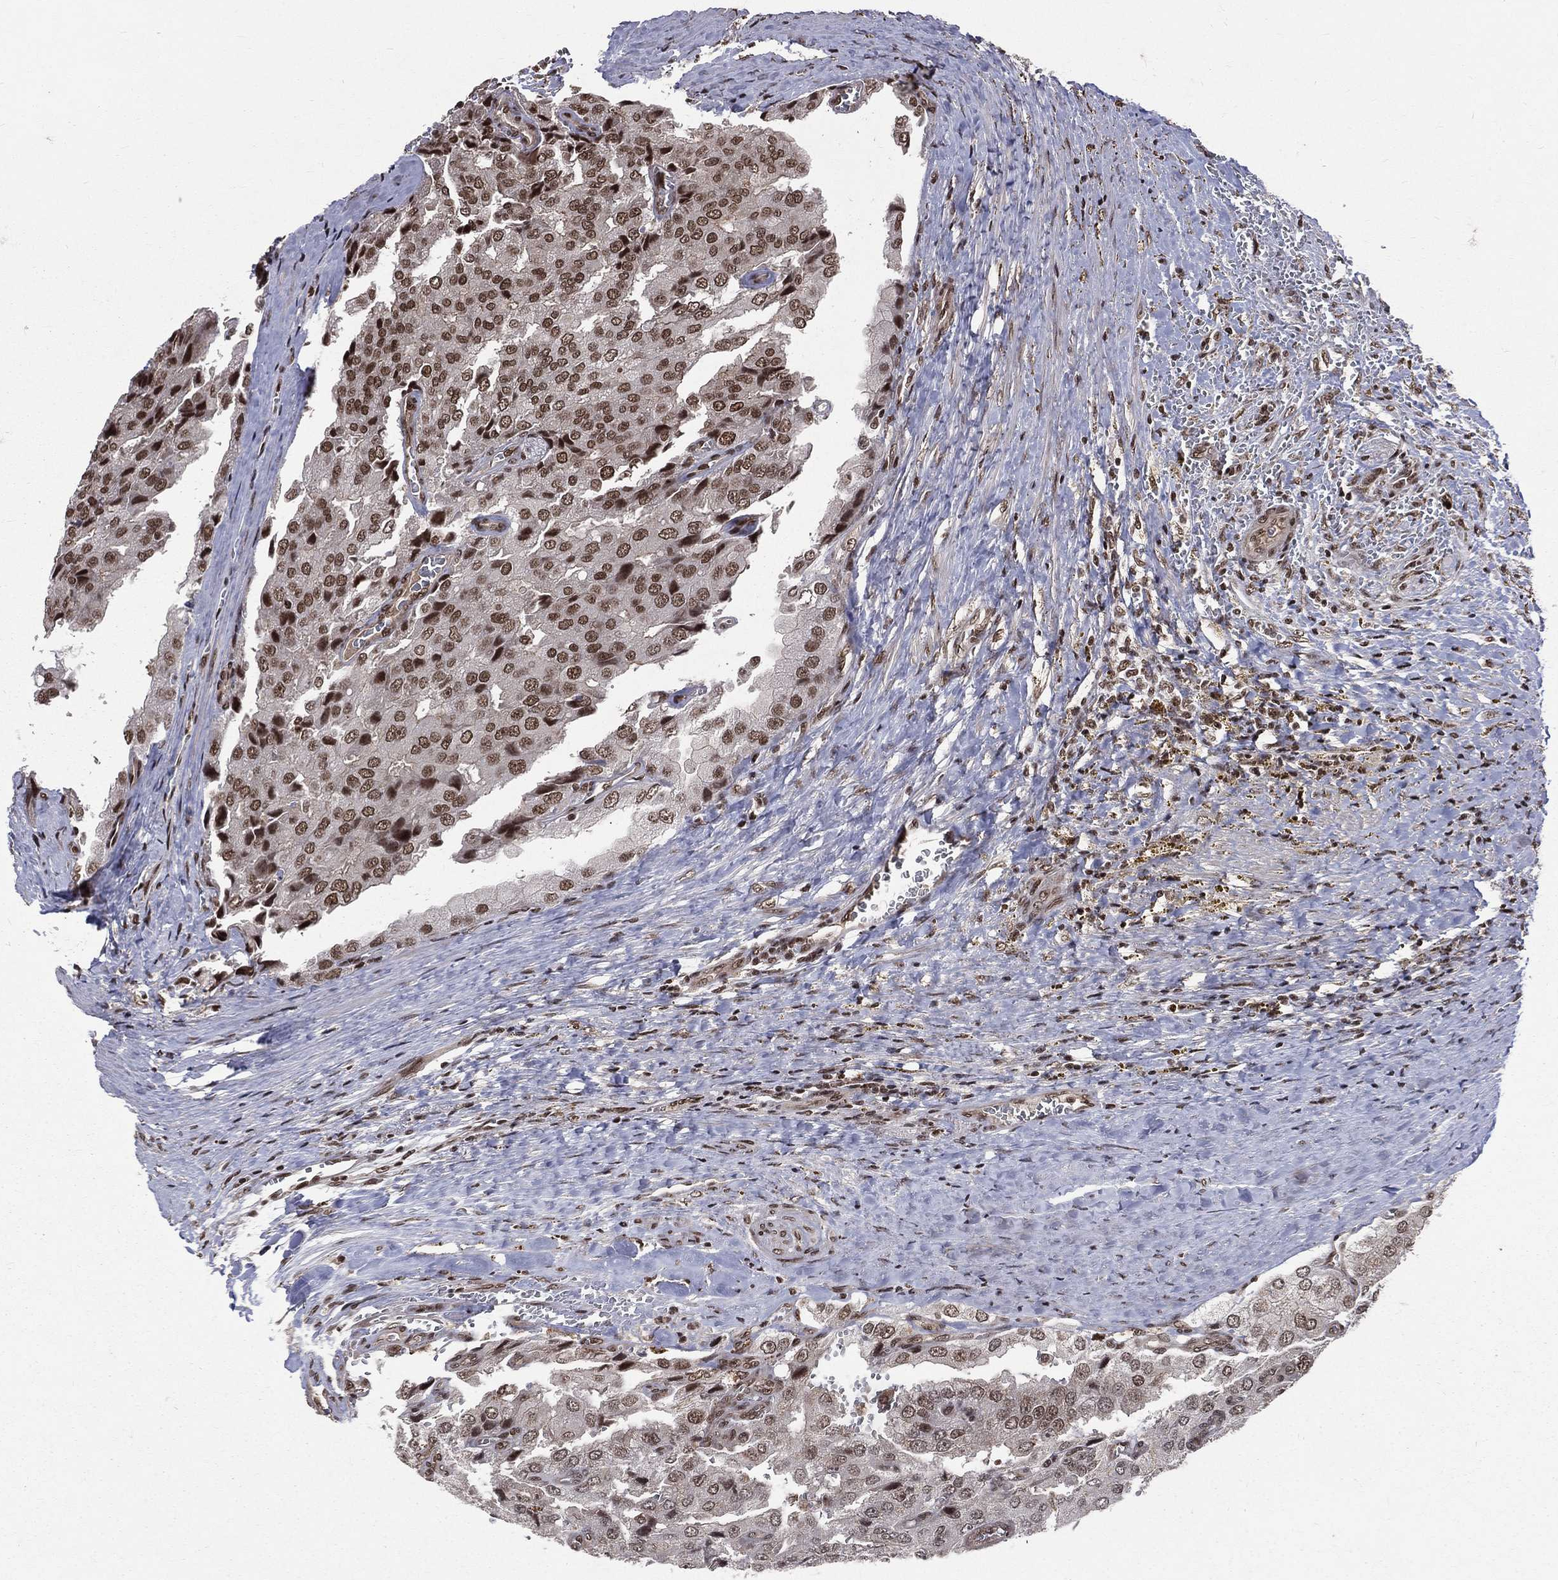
{"staining": {"intensity": "strong", "quantity": ">75%", "location": "nuclear"}, "tissue": "prostate cancer", "cell_type": "Tumor cells", "image_type": "cancer", "snomed": [{"axis": "morphology", "description": "Adenocarcinoma, NOS"}, {"axis": "topography", "description": "Prostate and seminal vesicle, NOS"}, {"axis": "topography", "description": "Prostate"}], "caption": "There is high levels of strong nuclear positivity in tumor cells of prostate cancer, as demonstrated by immunohistochemical staining (brown color).", "gene": "SMC3", "patient": {"sex": "male", "age": 67}}